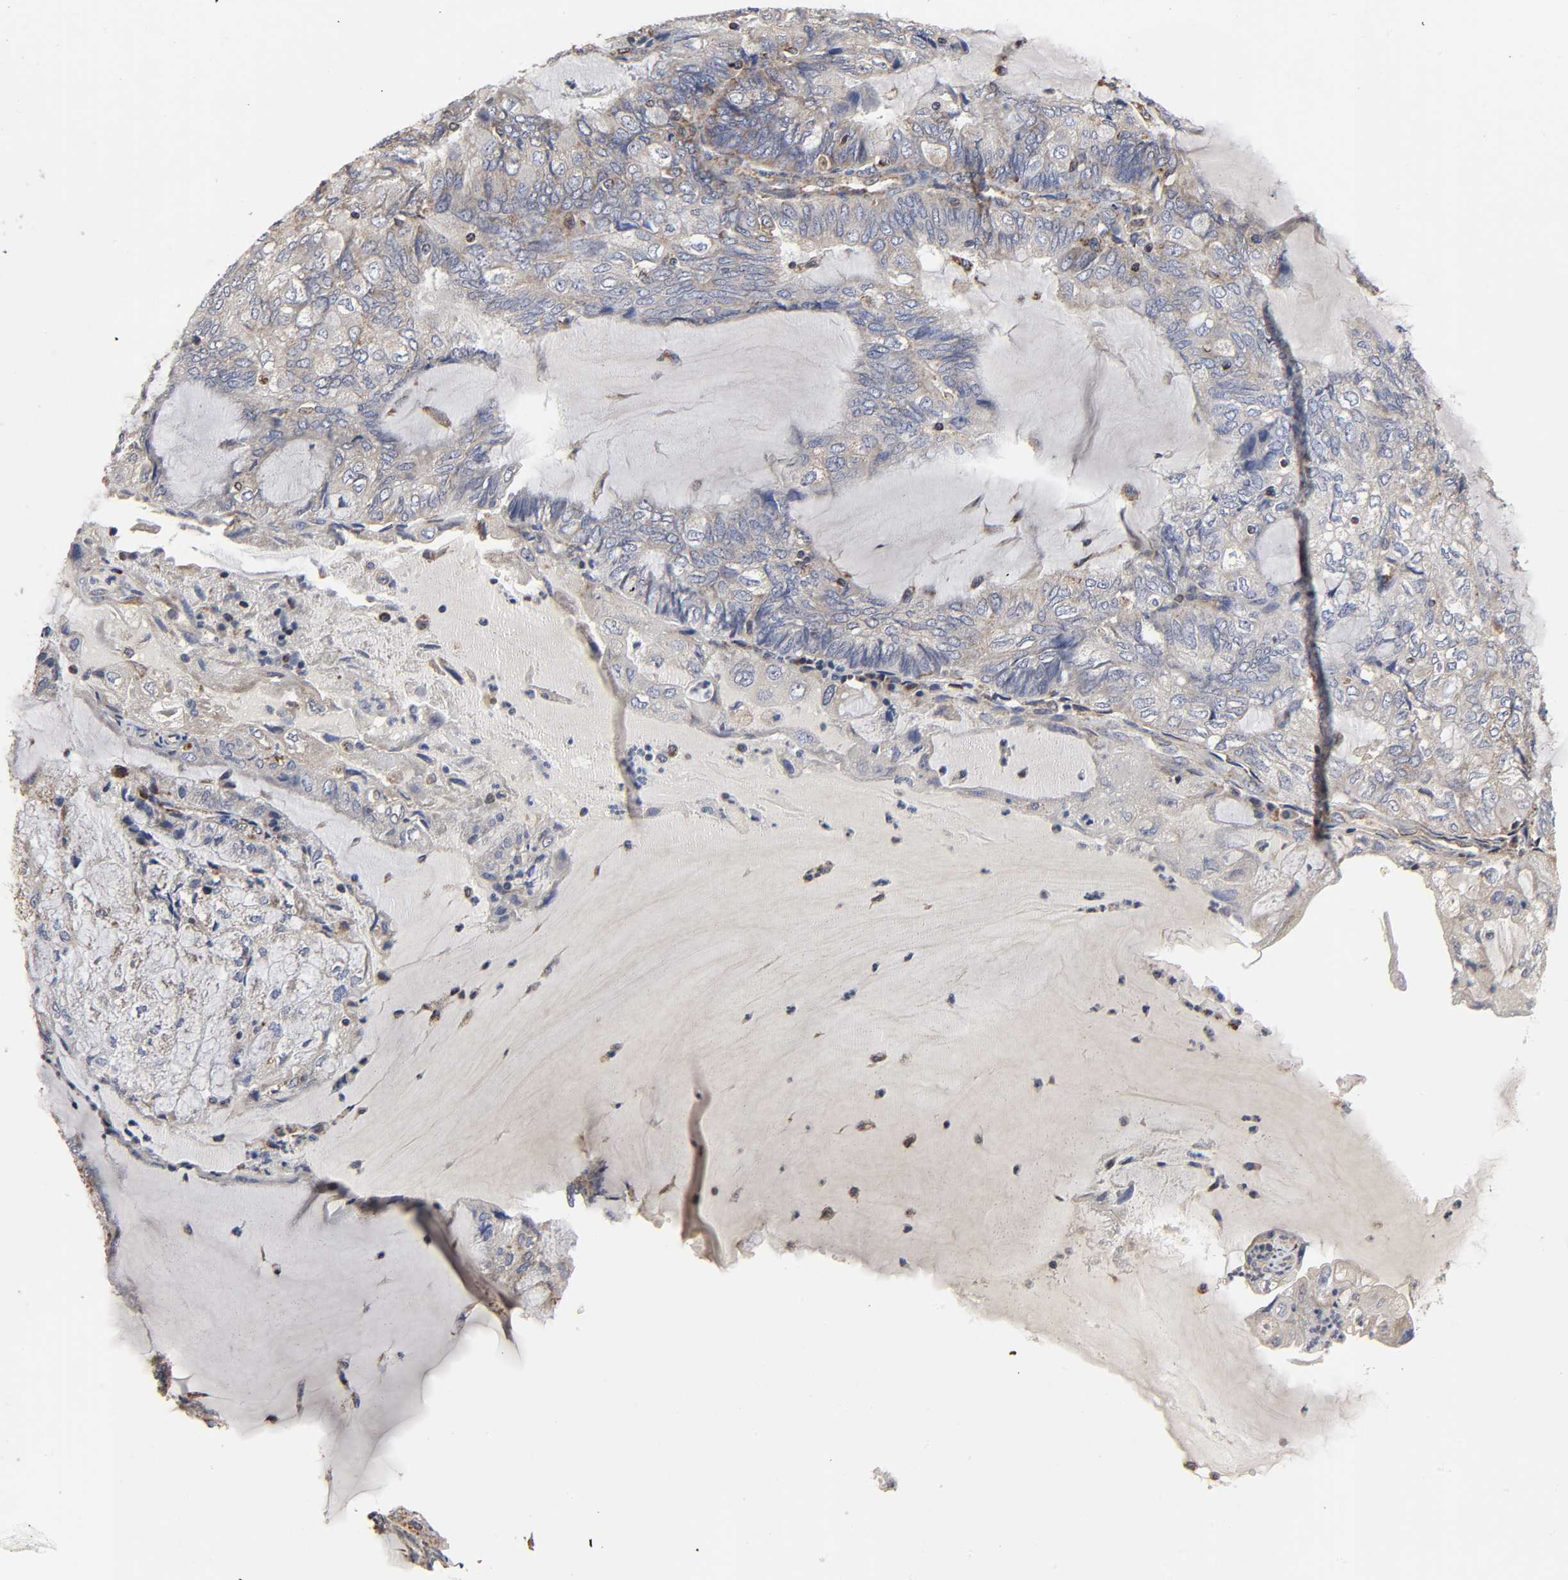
{"staining": {"intensity": "weak", "quantity": ">75%", "location": "cytoplasmic/membranous"}, "tissue": "endometrial cancer", "cell_type": "Tumor cells", "image_type": "cancer", "snomed": [{"axis": "morphology", "description": "Adenocarcinoma, NOS"}, {"axis": "topography", "description": "Endometrium"}], "caption": "The immunohistochemical stain highlights weak cytoplasmic/membranous positivity in tumor cells of endometrial cancer (adenocarcinoma) tissue. Ihc stains the protein of interest in brown and the nuclei are stained blue.", "gene": "COX6B1", "patient": {"sex": "female", "age": 81}}